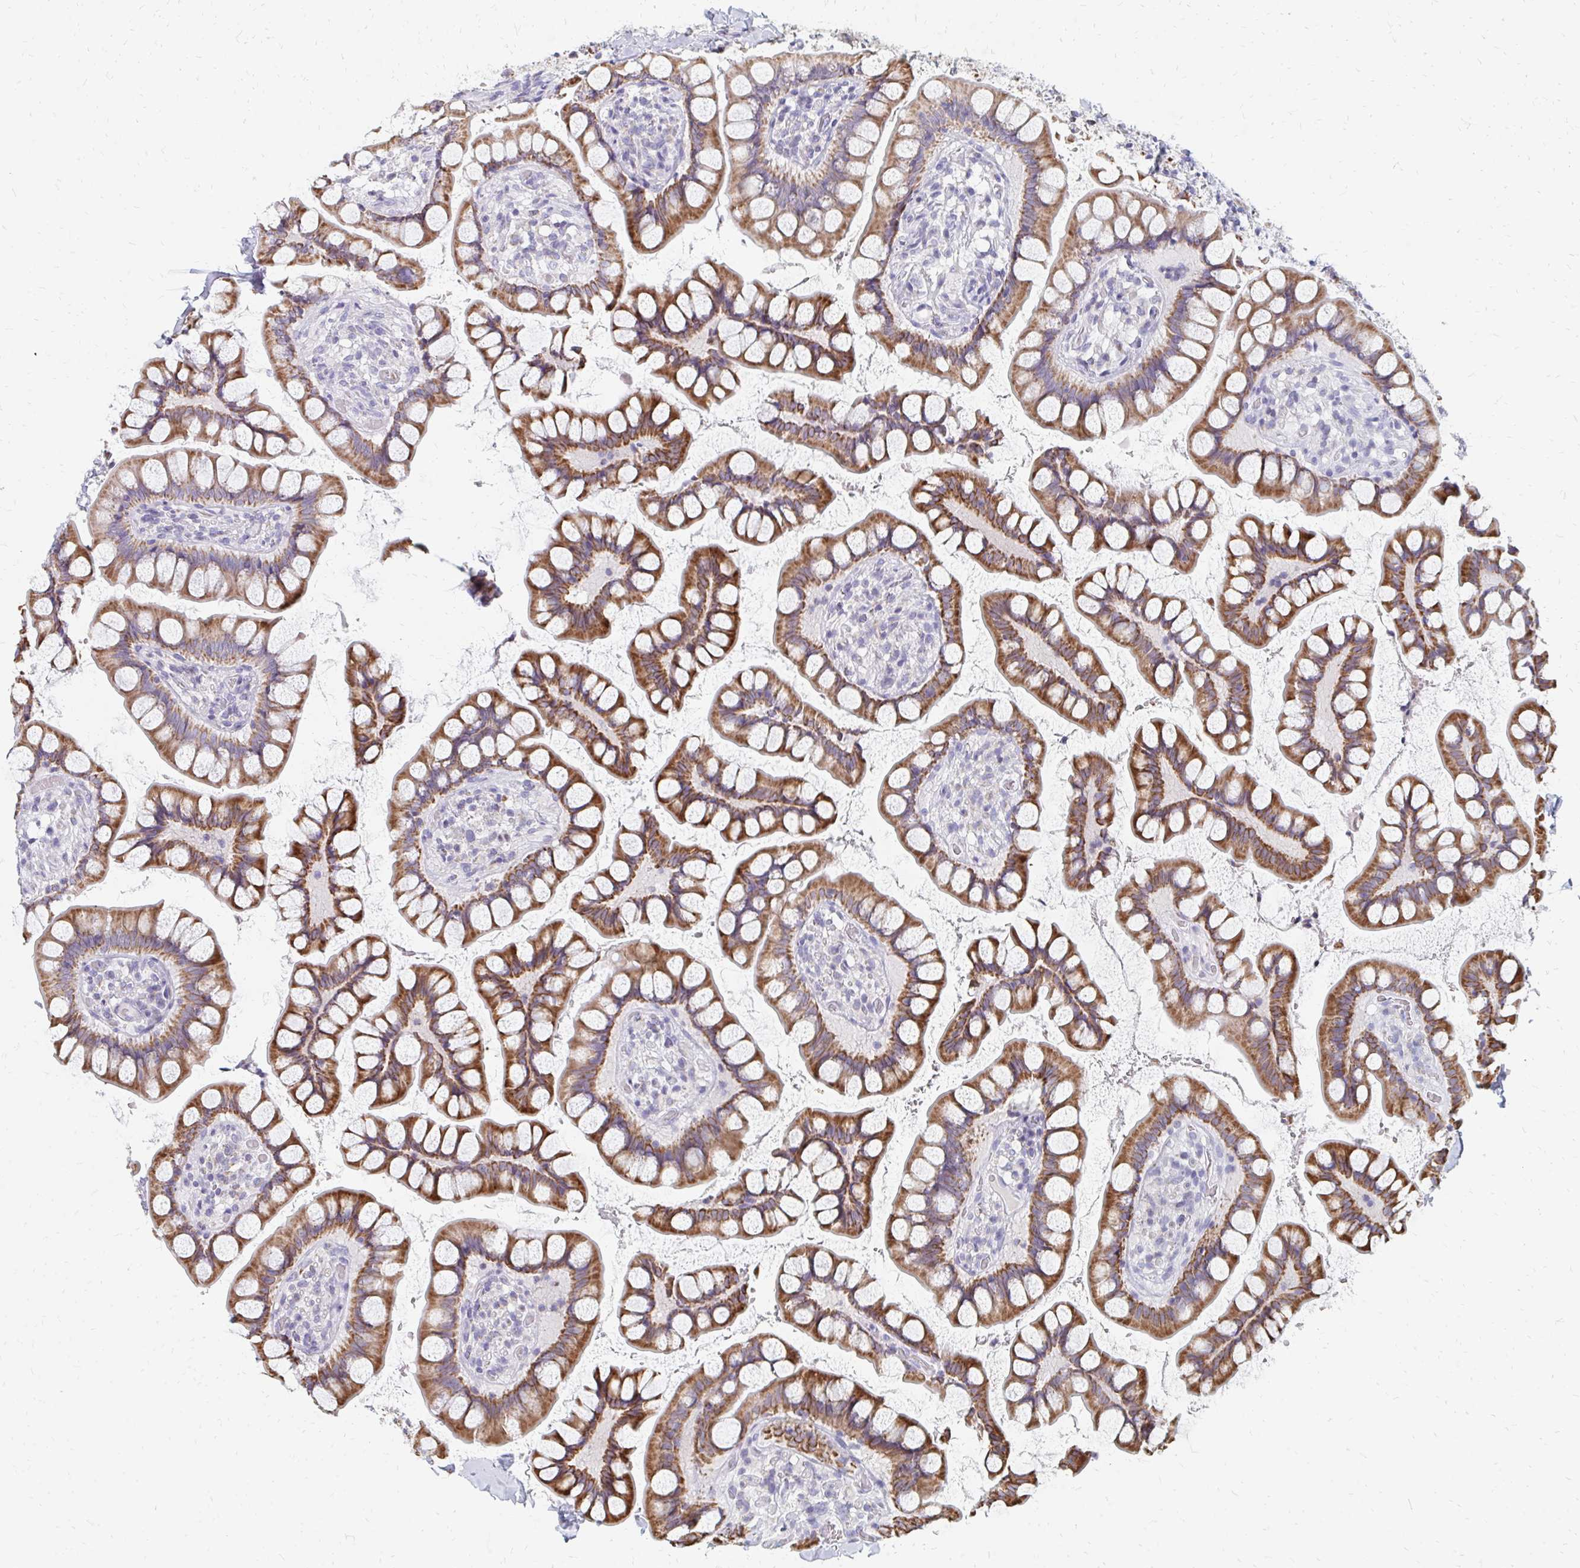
{"staining": {"intensity": "strong", "quantity": ">75%", "location": "cytoplasmic/membranous"}, "tissue": "small intestine", "cell_type": "Glandular cells", "image_type": "normal", "snomed": [{"axis": "morphology", "description": "Normal tissue, NOS"}, {"axis": "topography", "description": "Small intestine"}], "caption": "Human small intestine stained with a brown dye shows strong cytoplasmic/membranous positive positivity in approximately >75% of glandular cells.", "gene": "OR10V1", "patient": {"sex": "male", "age": 70}}